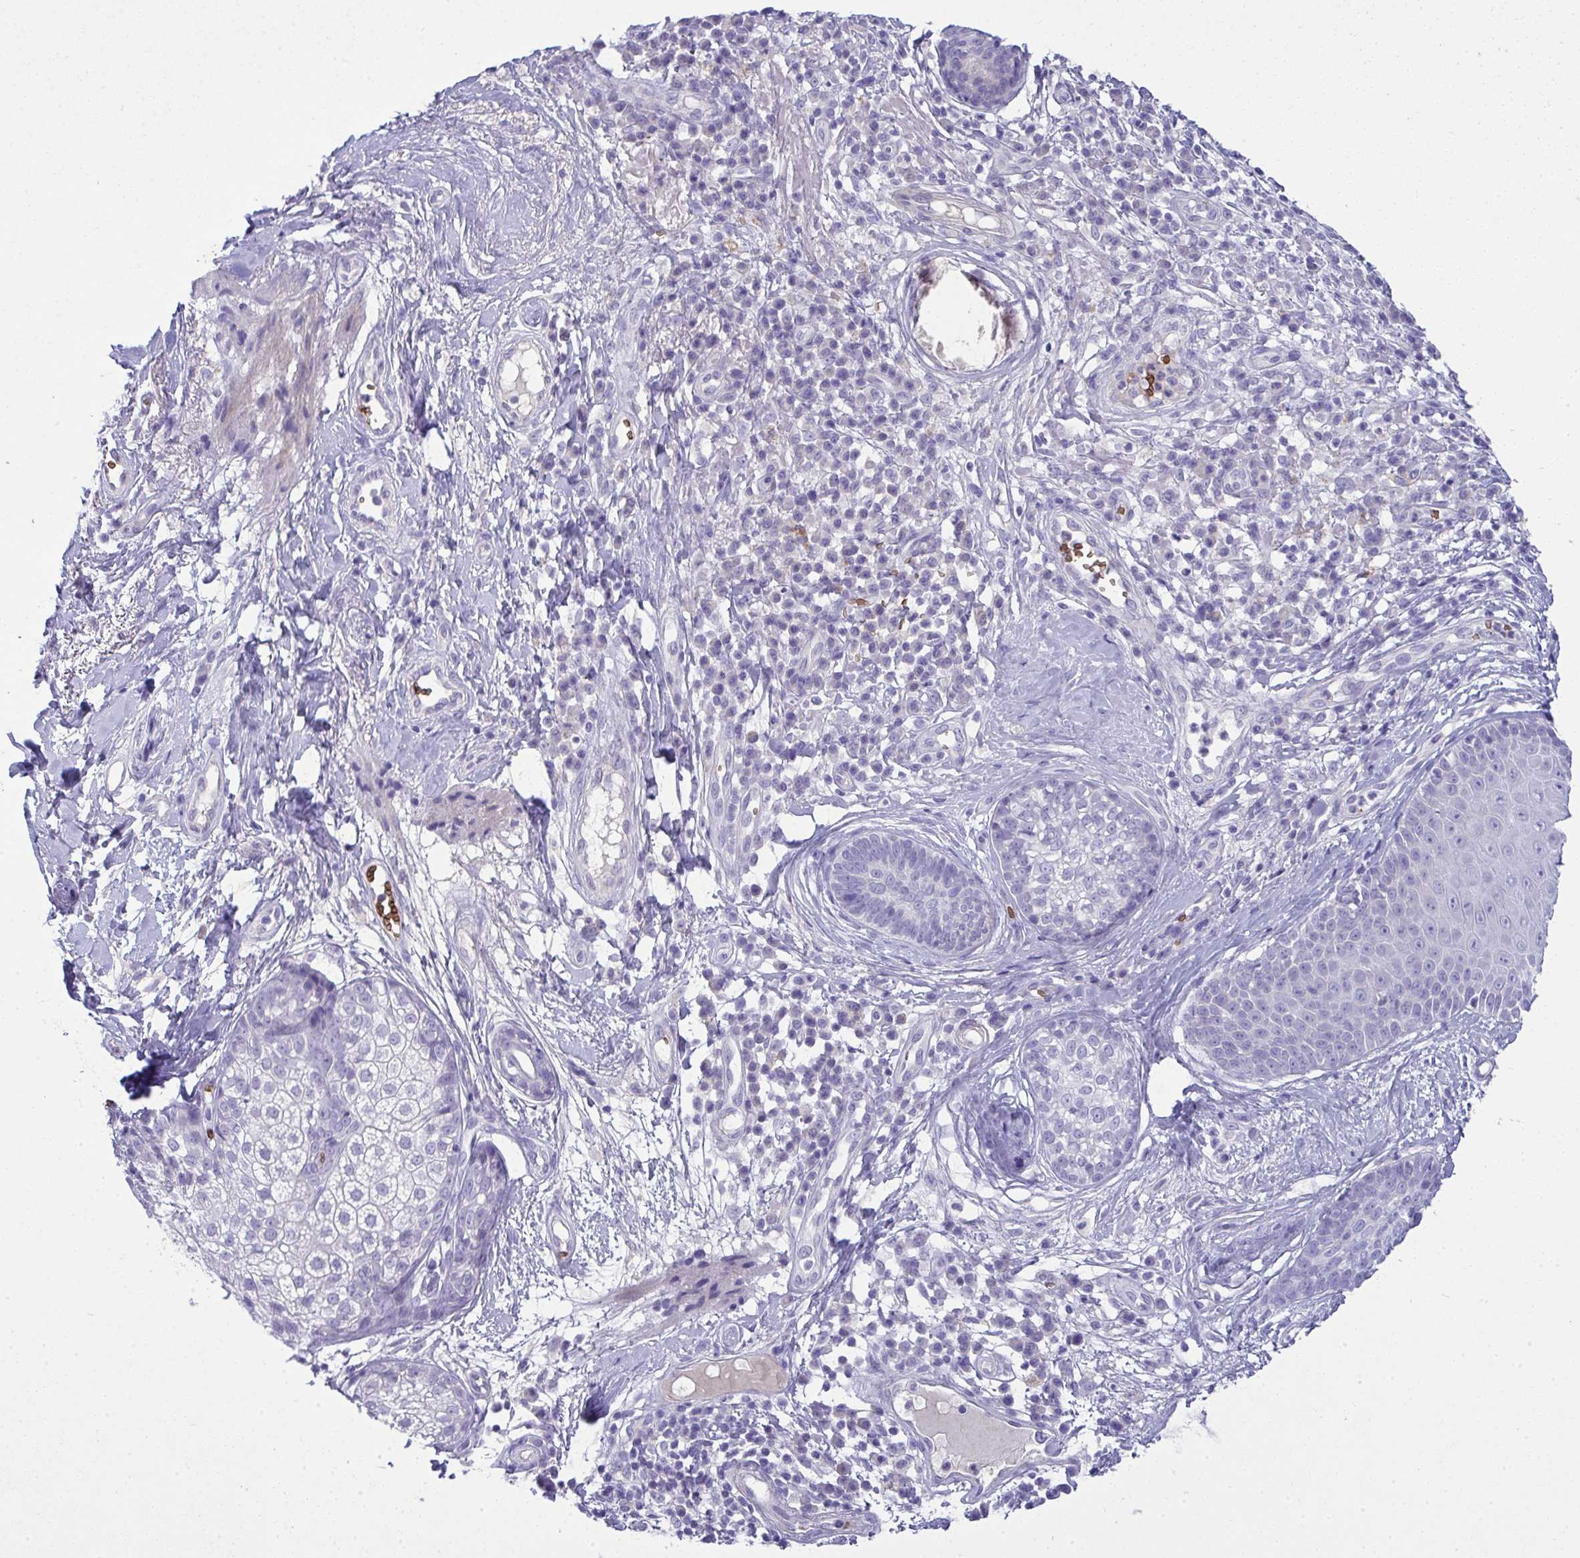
{"staining": {"intensity": "negative", "quantity": "none", "location": "none"}, "tissue": "skin cancer", "cell_type": "Tumor cells", "image_type": "cancer", "snomed": [{"axis": "morphology", "description": "Basal cell carcinoma"}, {"axis": "topography", "description": "Skin"}], "caption": "An image of skin cancer (basal cell carcinoma) stained for a protein displays no brown staining in tumor cells. Nuclei are stained in blue.", "gene": "SPTB", "patient": {"sex": "female", "age": 89}}